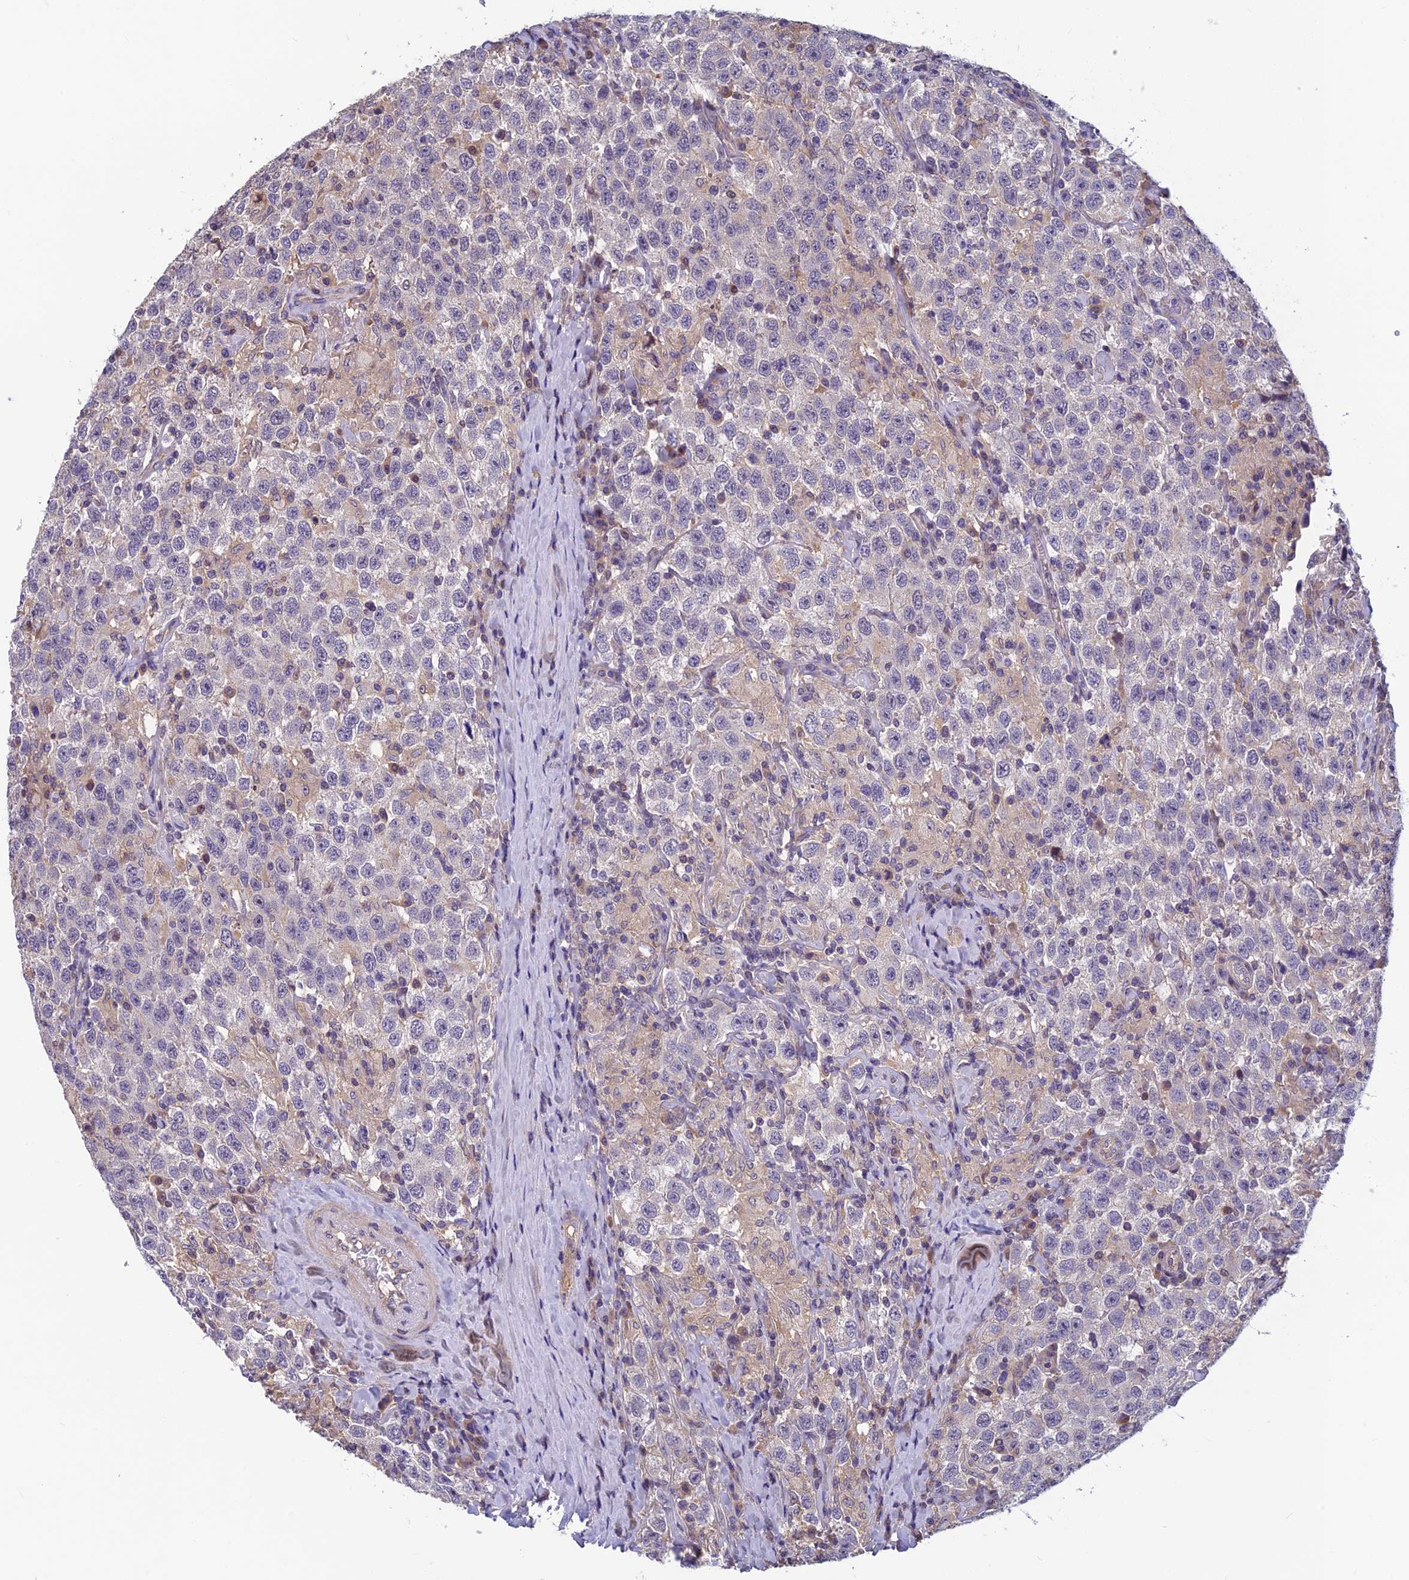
{"staining": {"intensity": "negative", "quantity": "none", "location": "none"}, "tissue": "testis cancer", "cell_type": "Tumor cells", "image_type": "cancer", "snomed": [{"axis": "morphology", "description": "Seminoma, NOS"}, {"axis": "topography", "description": "Testis"}], "caption": "This histopathology image is of seminoma (testis) stained with IHC to label a protein in brown with the nuclei are counter-stained blue. There is no staining in tumor cells.", "gene": "HECA", "patient": {"sex": "male", "age": 41}}